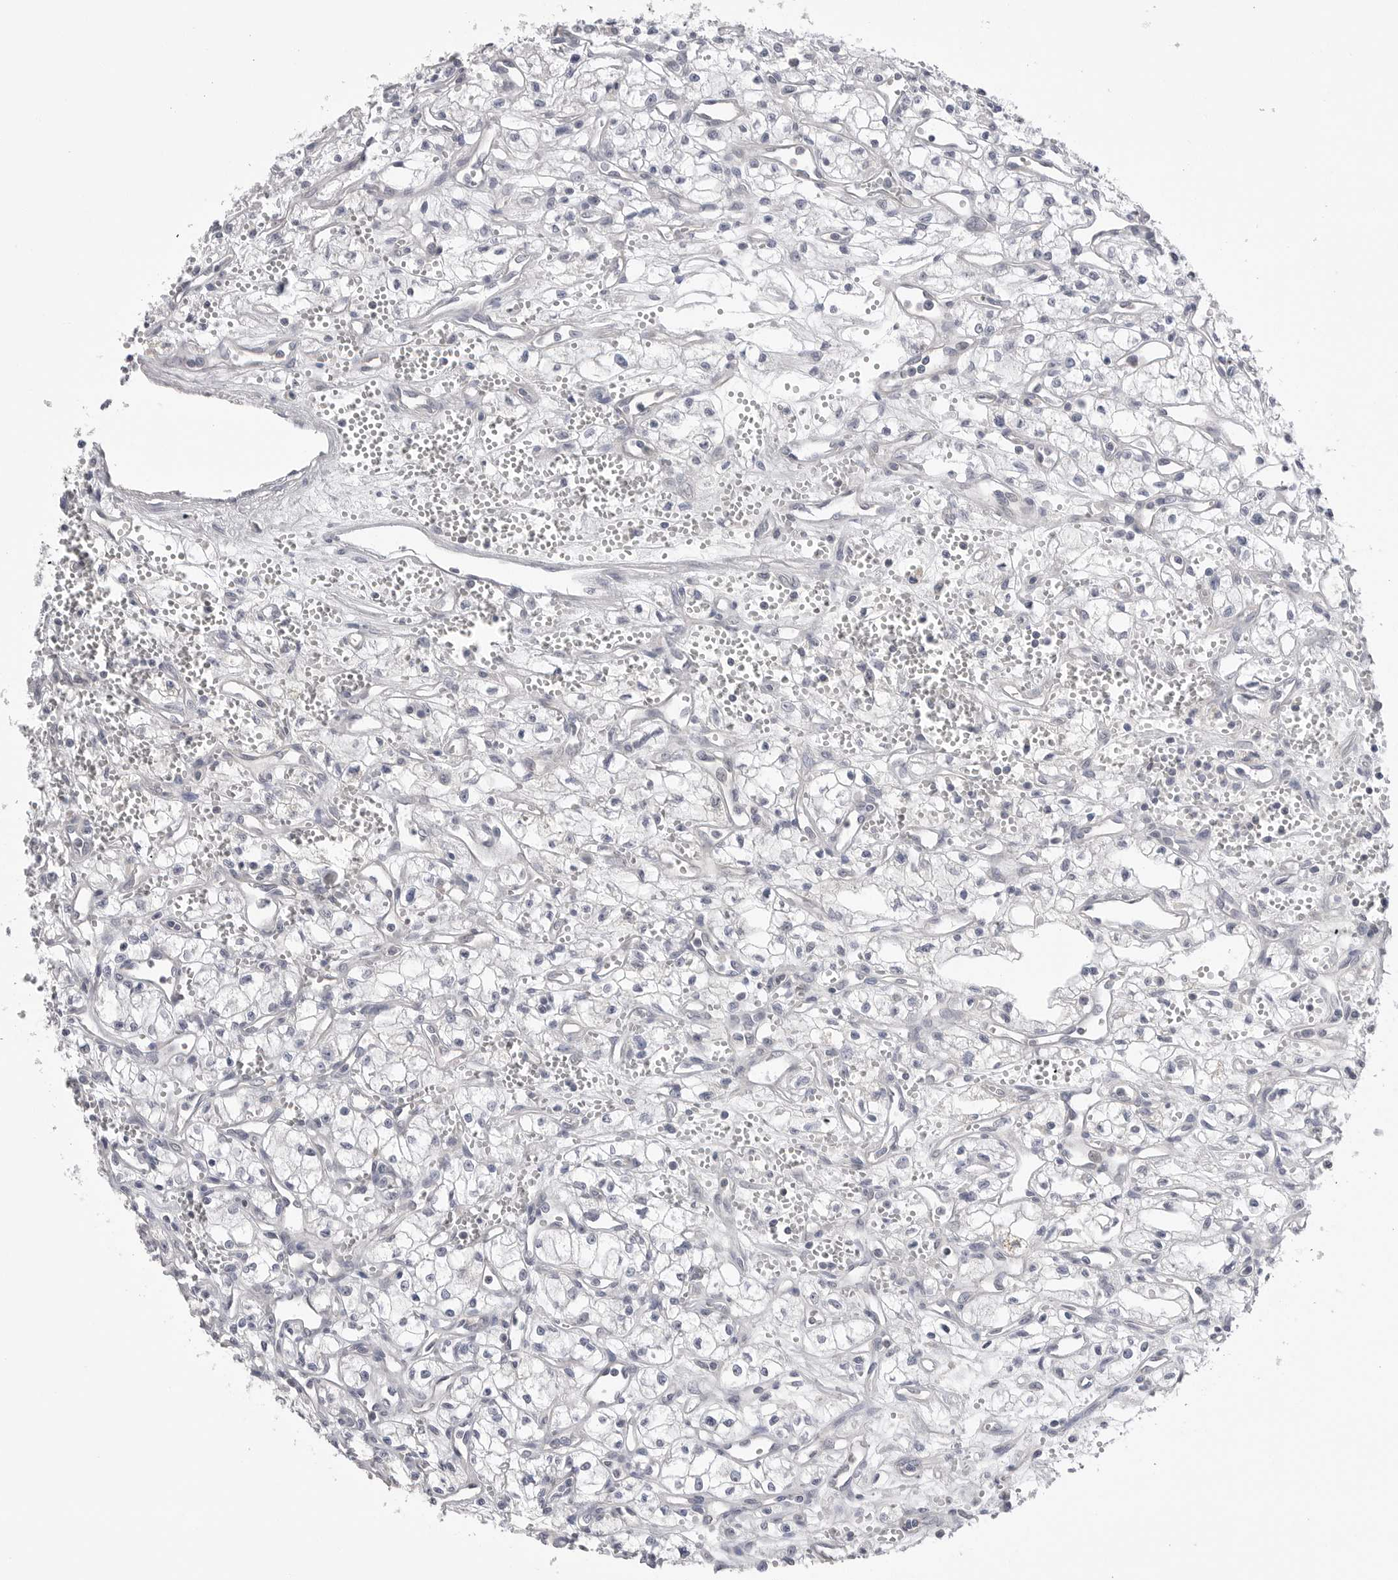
{"staining": {"intensity": "negative", "quantity": "none", "location": "none"}, "tissue": "renal cancer", "cell_type": "Tumor cells", "image_type": "cancer", "snomed": [{"axis": "morphology", "description": "Adenocarcinoma, NOS"}, {"axis": "topography", "description": "Kidney"}], "caption": "The IHC photomicrograph has no significant positivity in tumor cells of renal adenocarcinoma tissue. Brightfield microscopy of IHC stained with DAB (brown) and hematoxylin (blue), captured at high magnification.", "gene": "DLGAP3", "patient": {"sex": "male", "age": 59}}